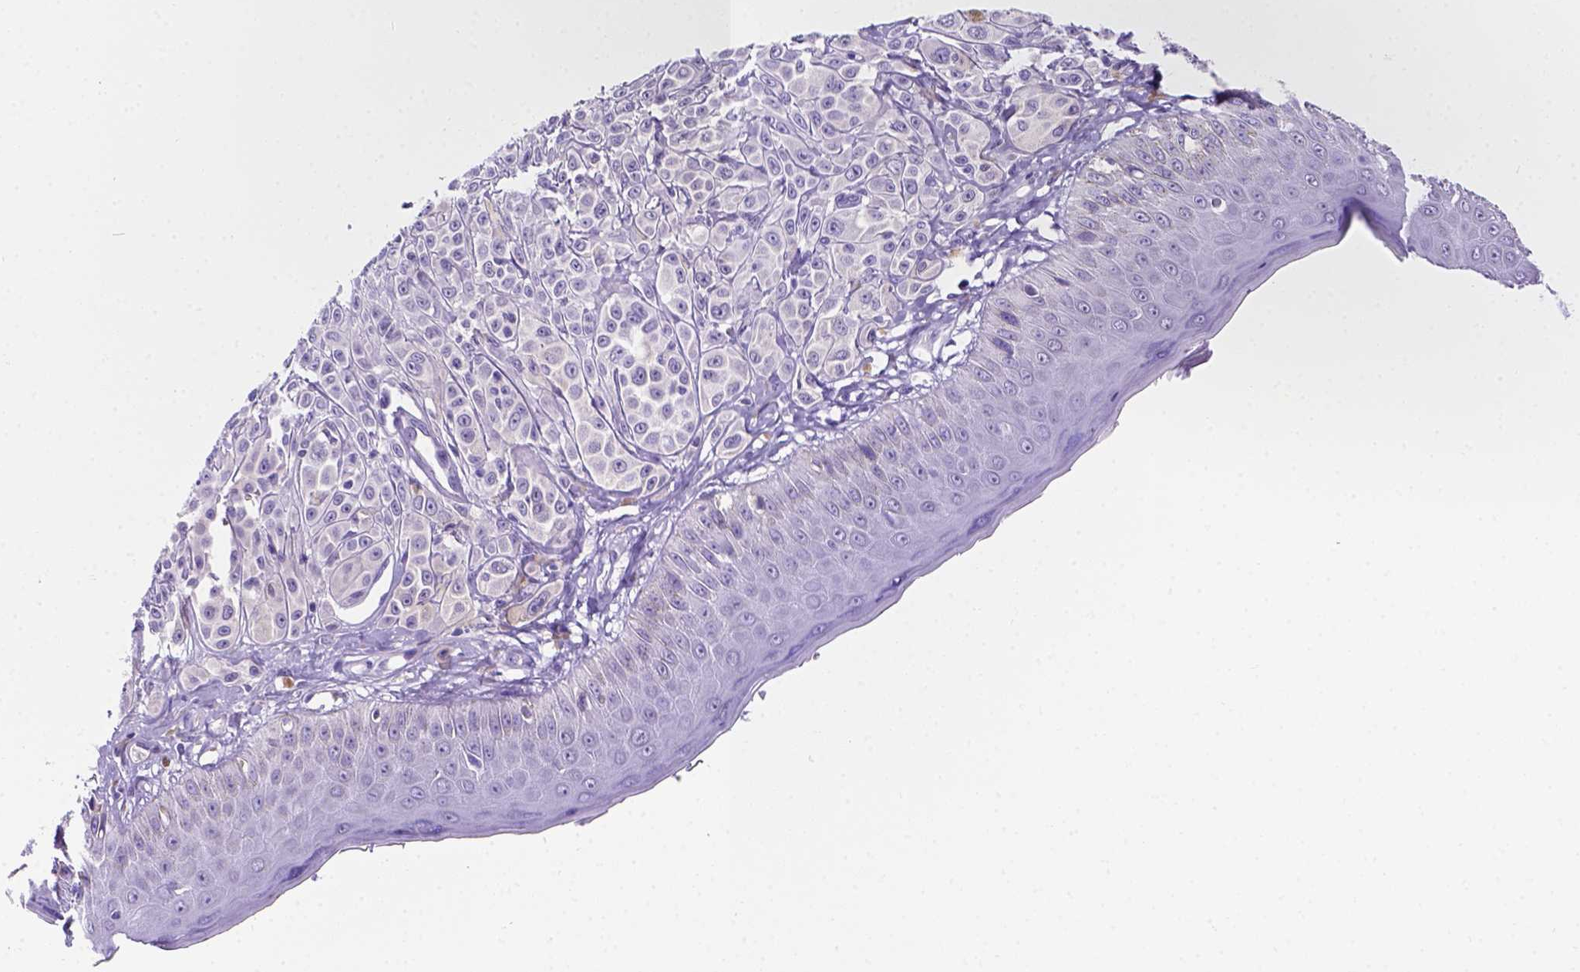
{"staining": {"intensity": "negative", "quantity": "none", "location": "none"}, "tissue": "melanoma", "cell_type": "Tumor cells", "image_type": "cancer", "snomed": [{"axis": "morphology", "description": "Malignant melanoma, NOS"}, {"axis": "topography", "description": "Skin"}], "caption": "Immunohistochemistry of malignant melanoma shows no positivity in tumor cells.", "gene": "FAM81B", "patient": {"sex": "male", "age": 67}}